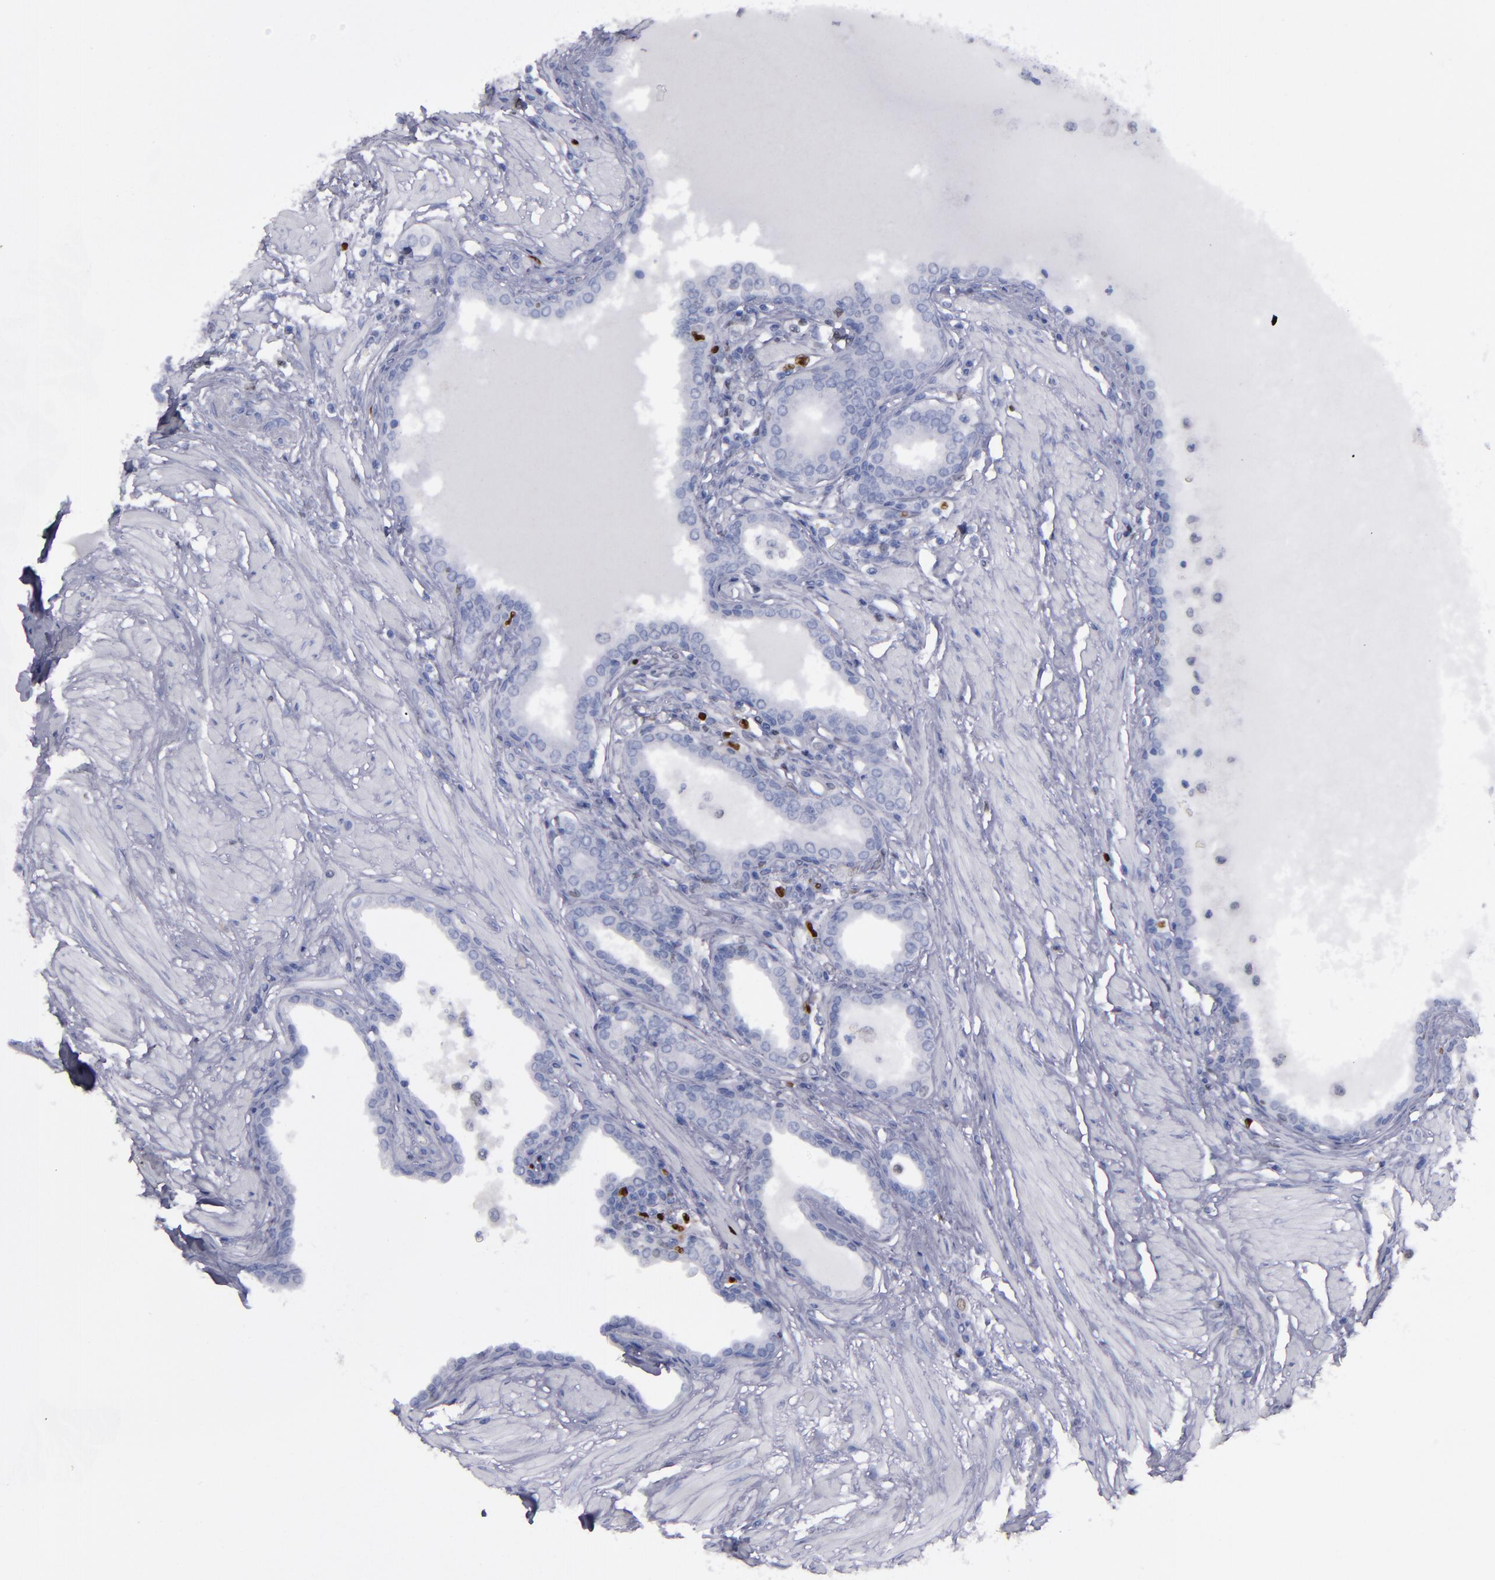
{"staining": {"intensity": "negative", "quantity": "none", "location": "none"}, "tissue": "prostate", "cell_type": "Glandular cells", "image_type": "normal", "snomed": [{"axis": "morphology", "description": "Normal tissue, NOS"}, {"axis": "topography", "description": "Prostate"}], "caption": "Immunohistochemical staining of normal prostate exhibits no significant positivity in glandular cells. (DAB (3,3'-diaminobenzidine) immunohistochemistry, high magnification).", "gene": "IRF8", "patient": {"sex": "male", "age": 64}}